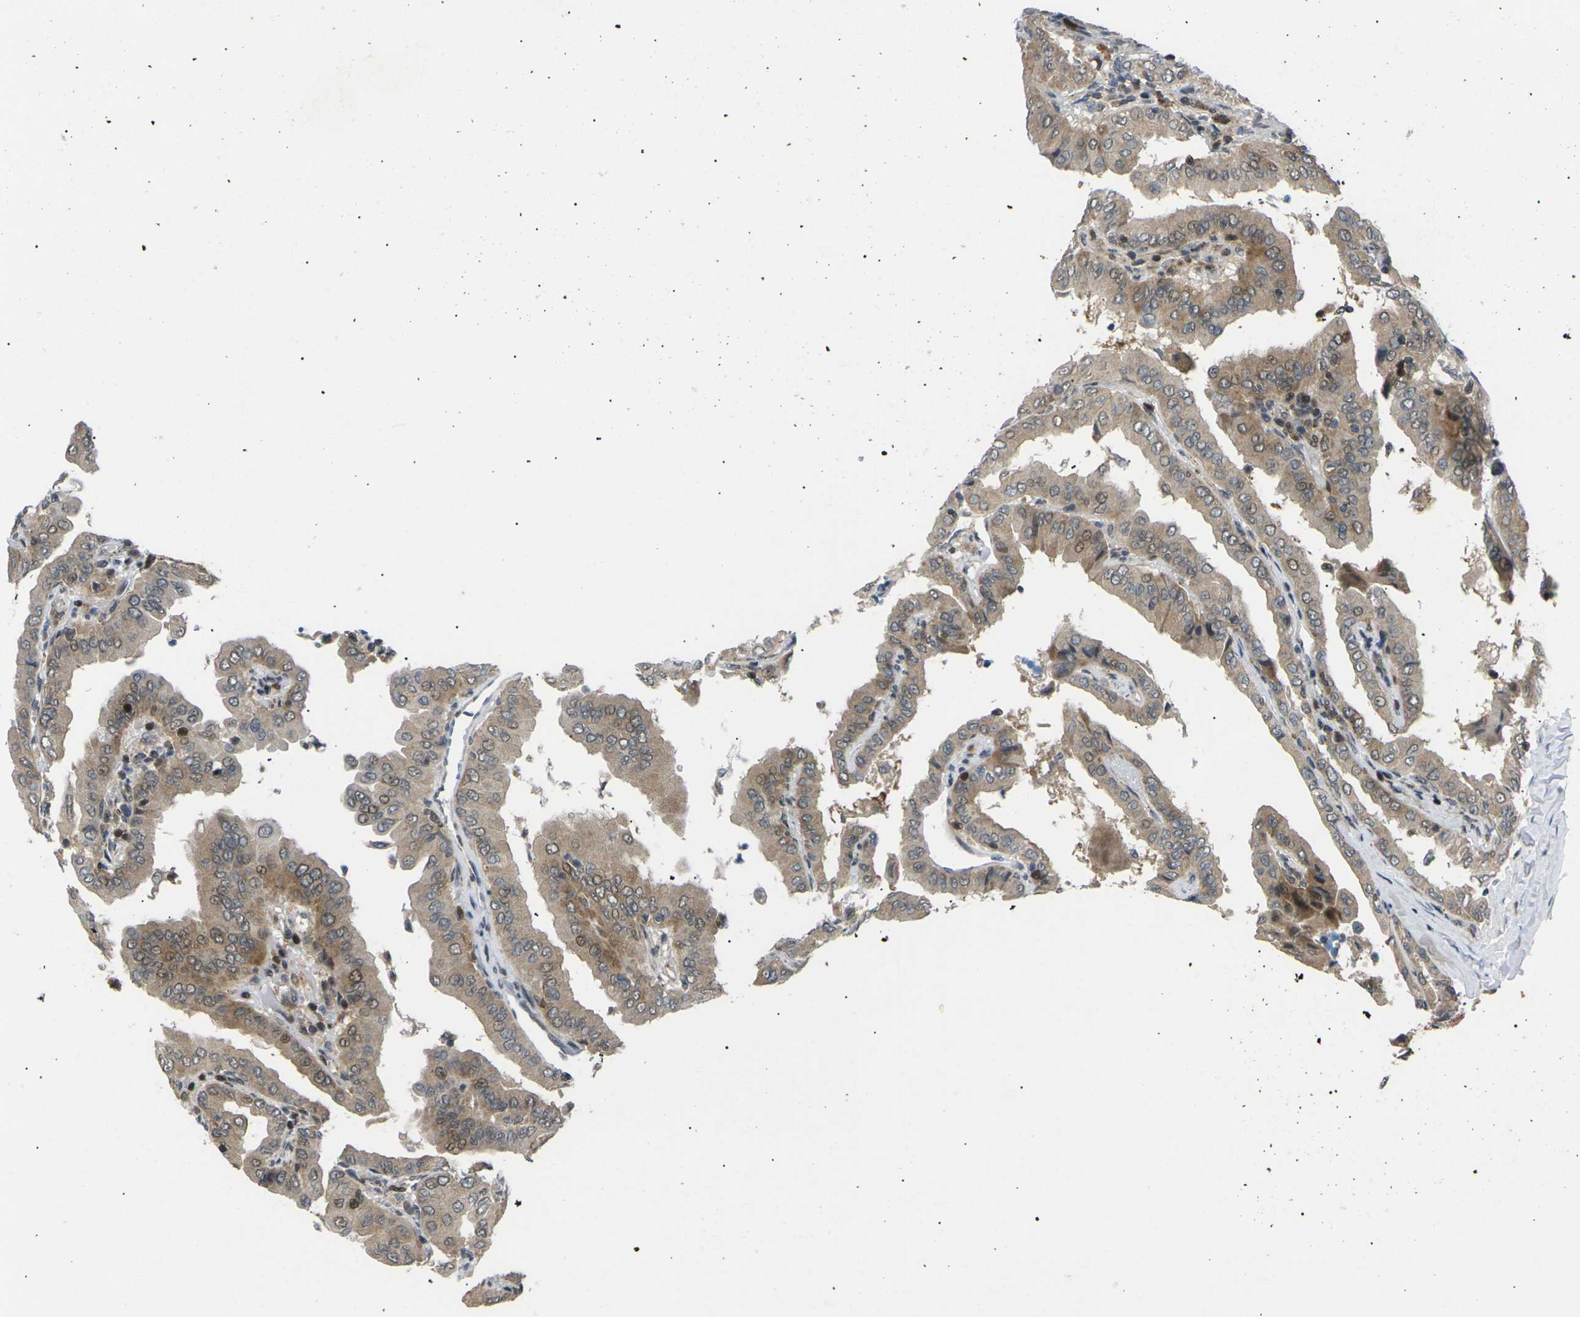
{"staining": {"intensity": "weak", "quantity": ">75%", "location": "cytoplasmic/membranous,nuclear"}, "tissue": "thyroid cancer", "cell_type": "Tumor cells", "image_type": "cancer", "snomed": [{"axis": "morphology", "description": "Papillary adenocarcinoma, NOS"}, {"axis": "topography", "description": "Thyroid gland"}], "caption": "About >75% of tumor cells in thyroid cancer (papillary adenocarcinoma) show weak cytoplasmic/membranous and nuclear protein staining as visualized by brown immunohistochemical staining.", "gene": "RPS6KA3", "patient": {"sex": "male", "age": 33}}